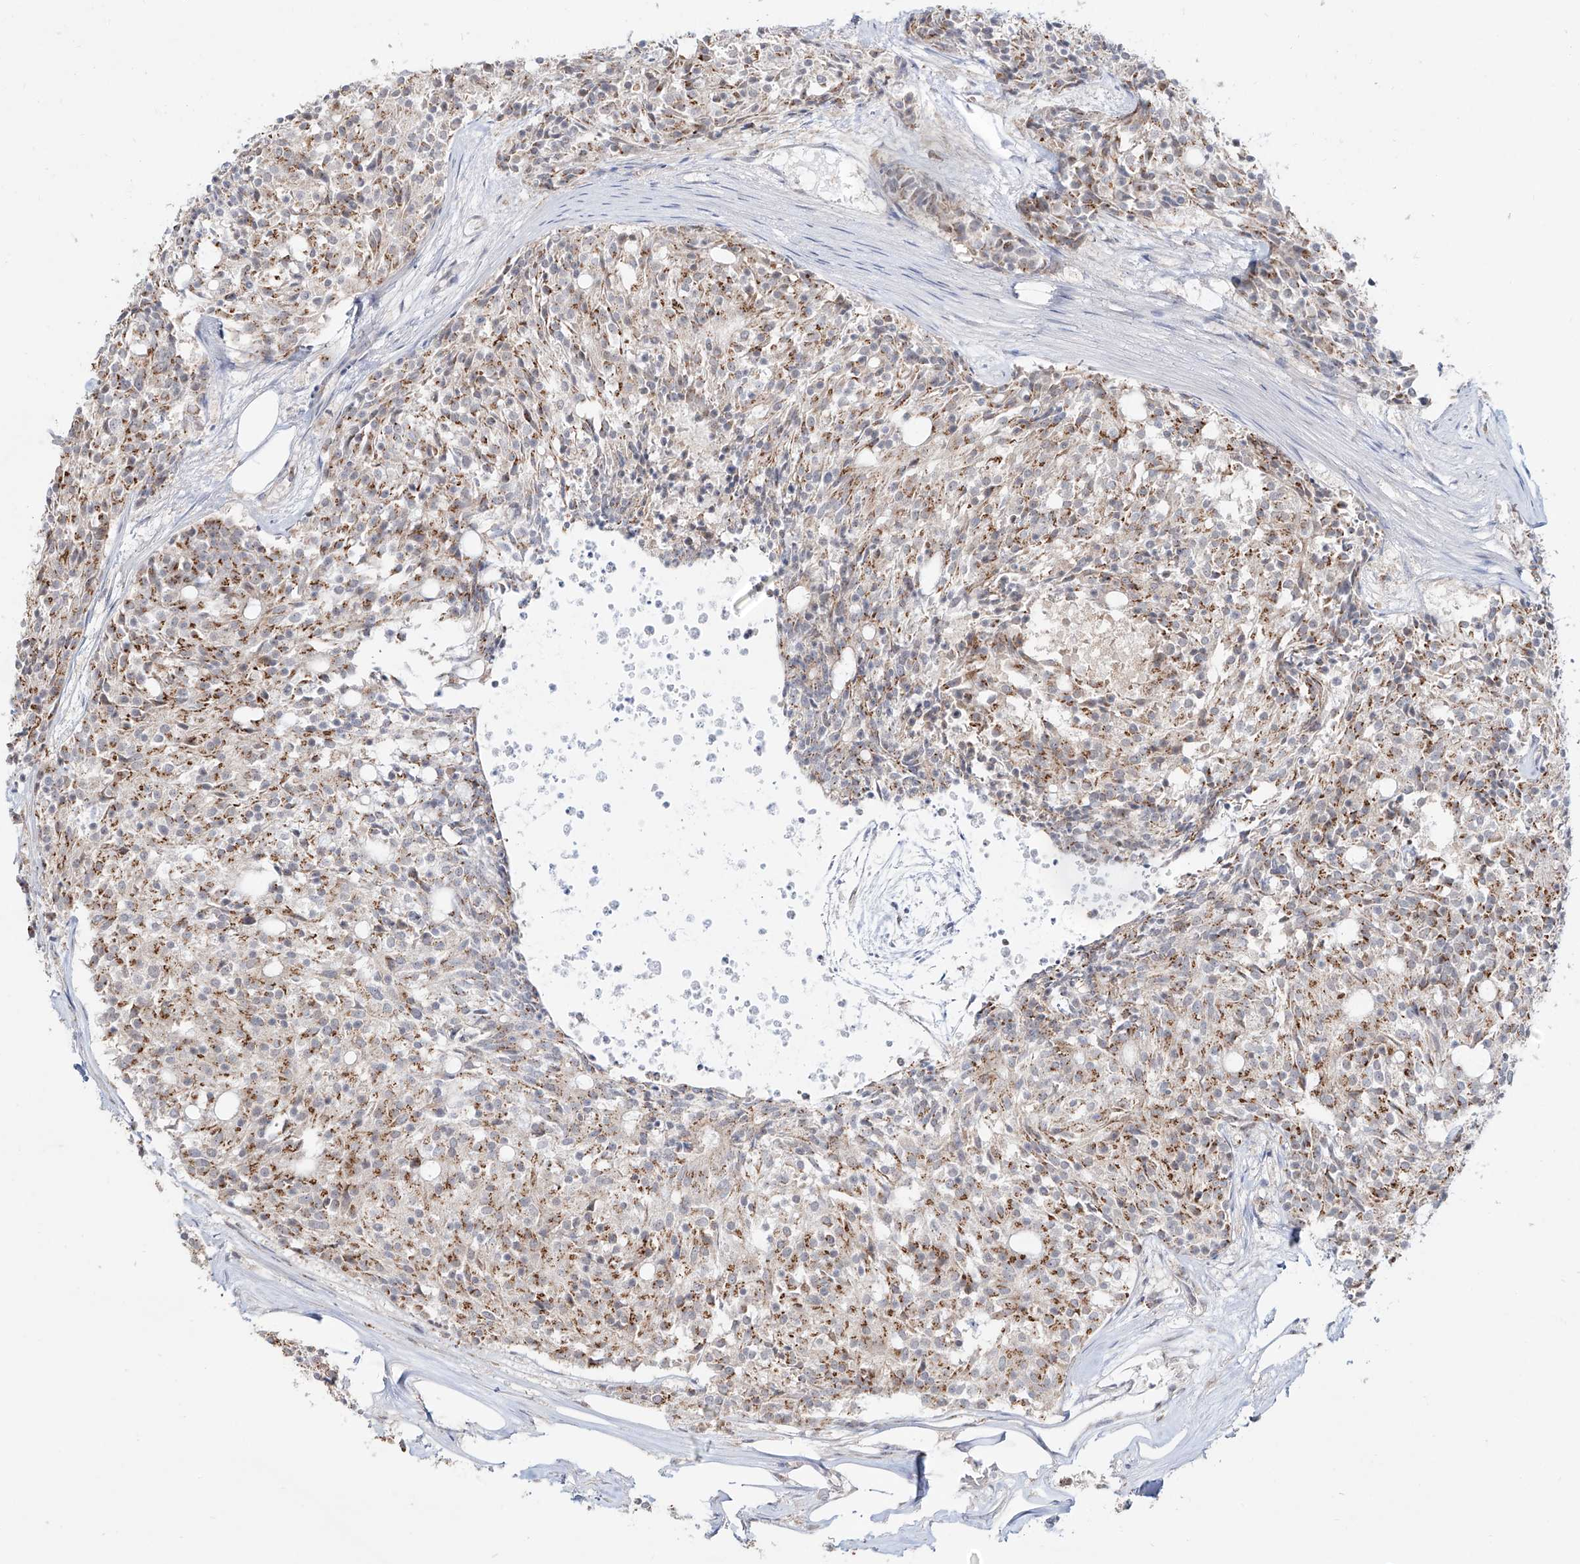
{"staining": {"intensity": "moderate", "quantity": "25%-75%", "location": "cytoplasmic/membranous"}, "tissue": "carcinoid", "cell_type": "Tumor cells", "image_type": "cancer", "snomed": [{"axis": "morphology", "description": "Carcinoid, malignant, NOS"}, {"axis": "topography", "description": "Pancreas"}], "caption": "Immunohistochemical staining of carcinoid demonstrates medium levels of moderate cytoplasmic/membranous expression in approximately 25%-75% of tumor cells.", "gene": "BSDC1", "patient": {"sex": "female", "age": 54}}